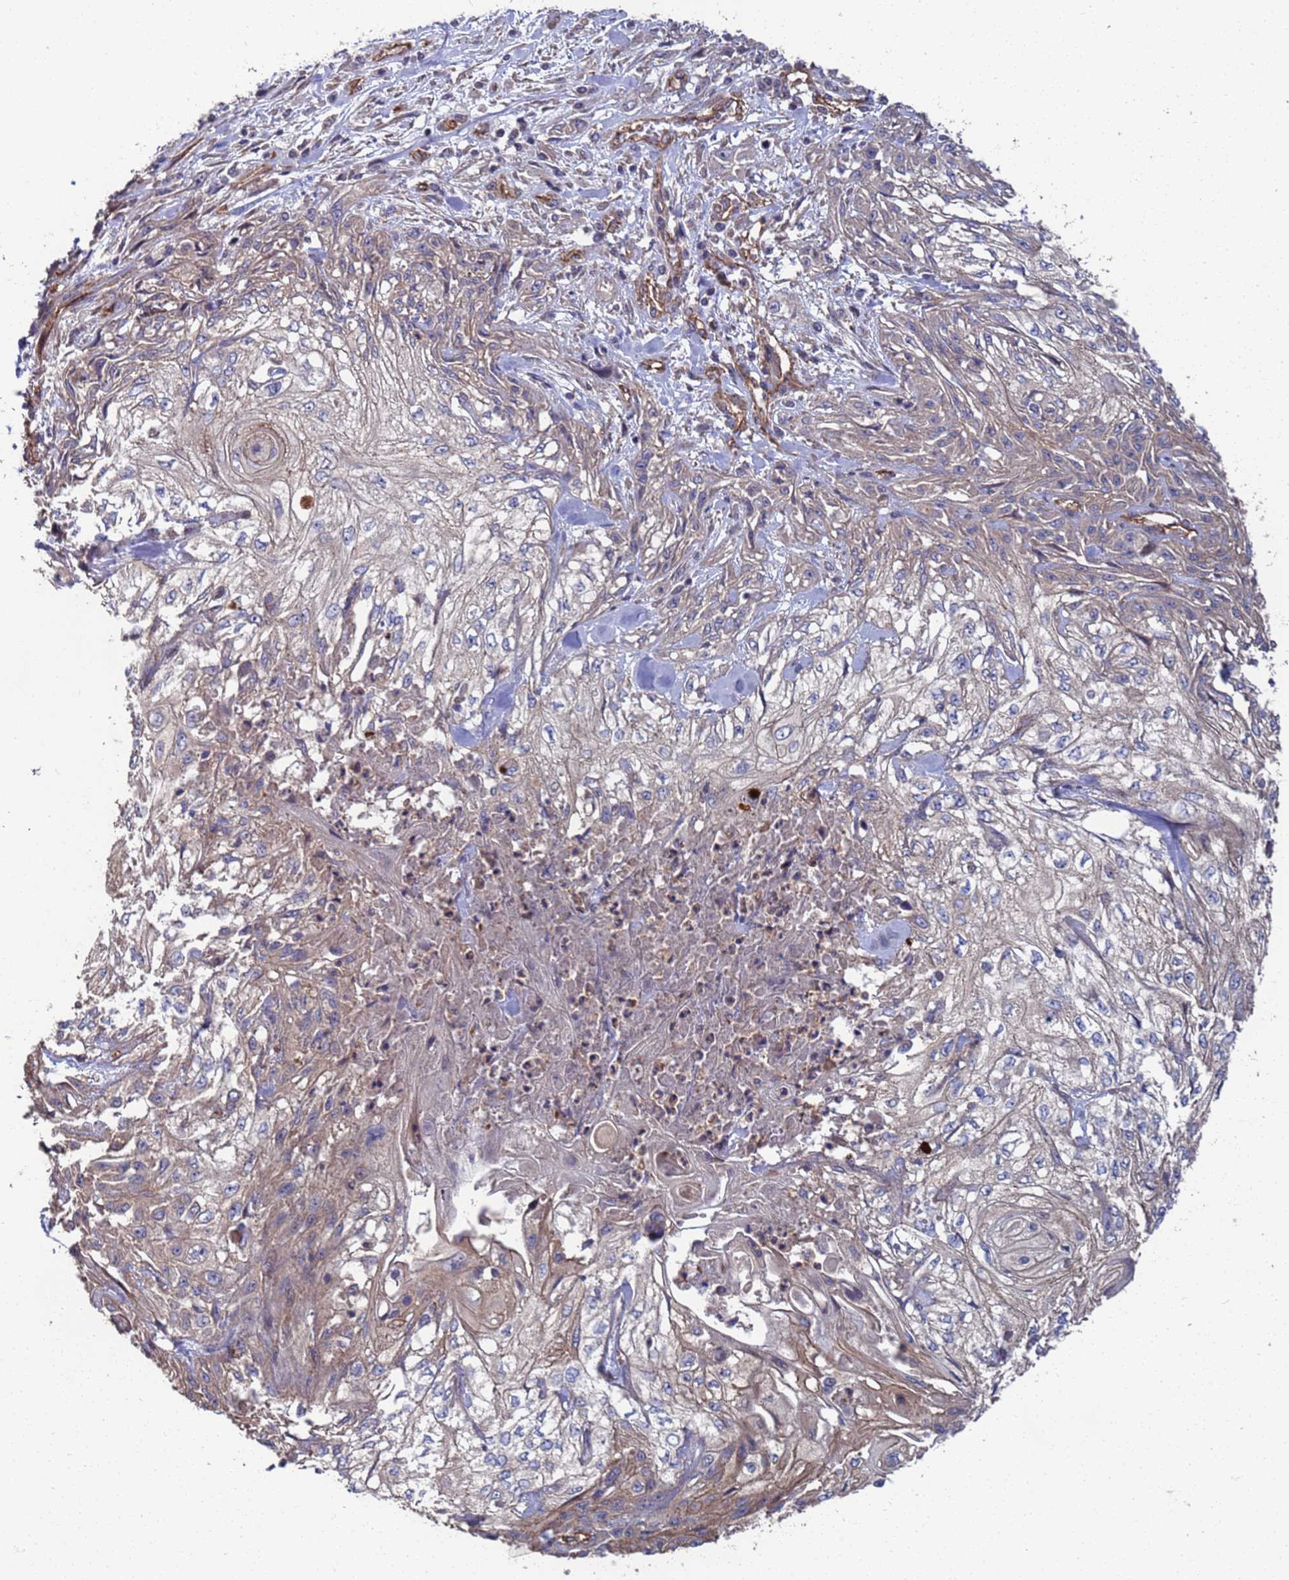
{"staining": {"intensity": "weak", "quantity": "<25%", "location": "cytoplasmic/membranous"}, "tissue": "skin cancer", "cell_type": "Tumor cells", "image_type": "cancer", "snomed": [{"axis": "morphology", "description": "Squamous cell carcinoma, NOS"}, {"axis": "morphology", "description": "Squamous cell carcinoma, metastatic, NOS"}, {"axis": "topography", "description": "Skin"}, {"axis": "topography", "description": "Lymph node"}], "caption": "IHC histopathology image of neoplastic tissue: human skin cancer (metastatic squamous cell carcinoma) stained with DAB (3,3'-diaminobenzidine) exhibits no significant protein expression in tumor cells.", "gene": "NDUFAF6", "patient": {"sex": "male", "age": 75}}